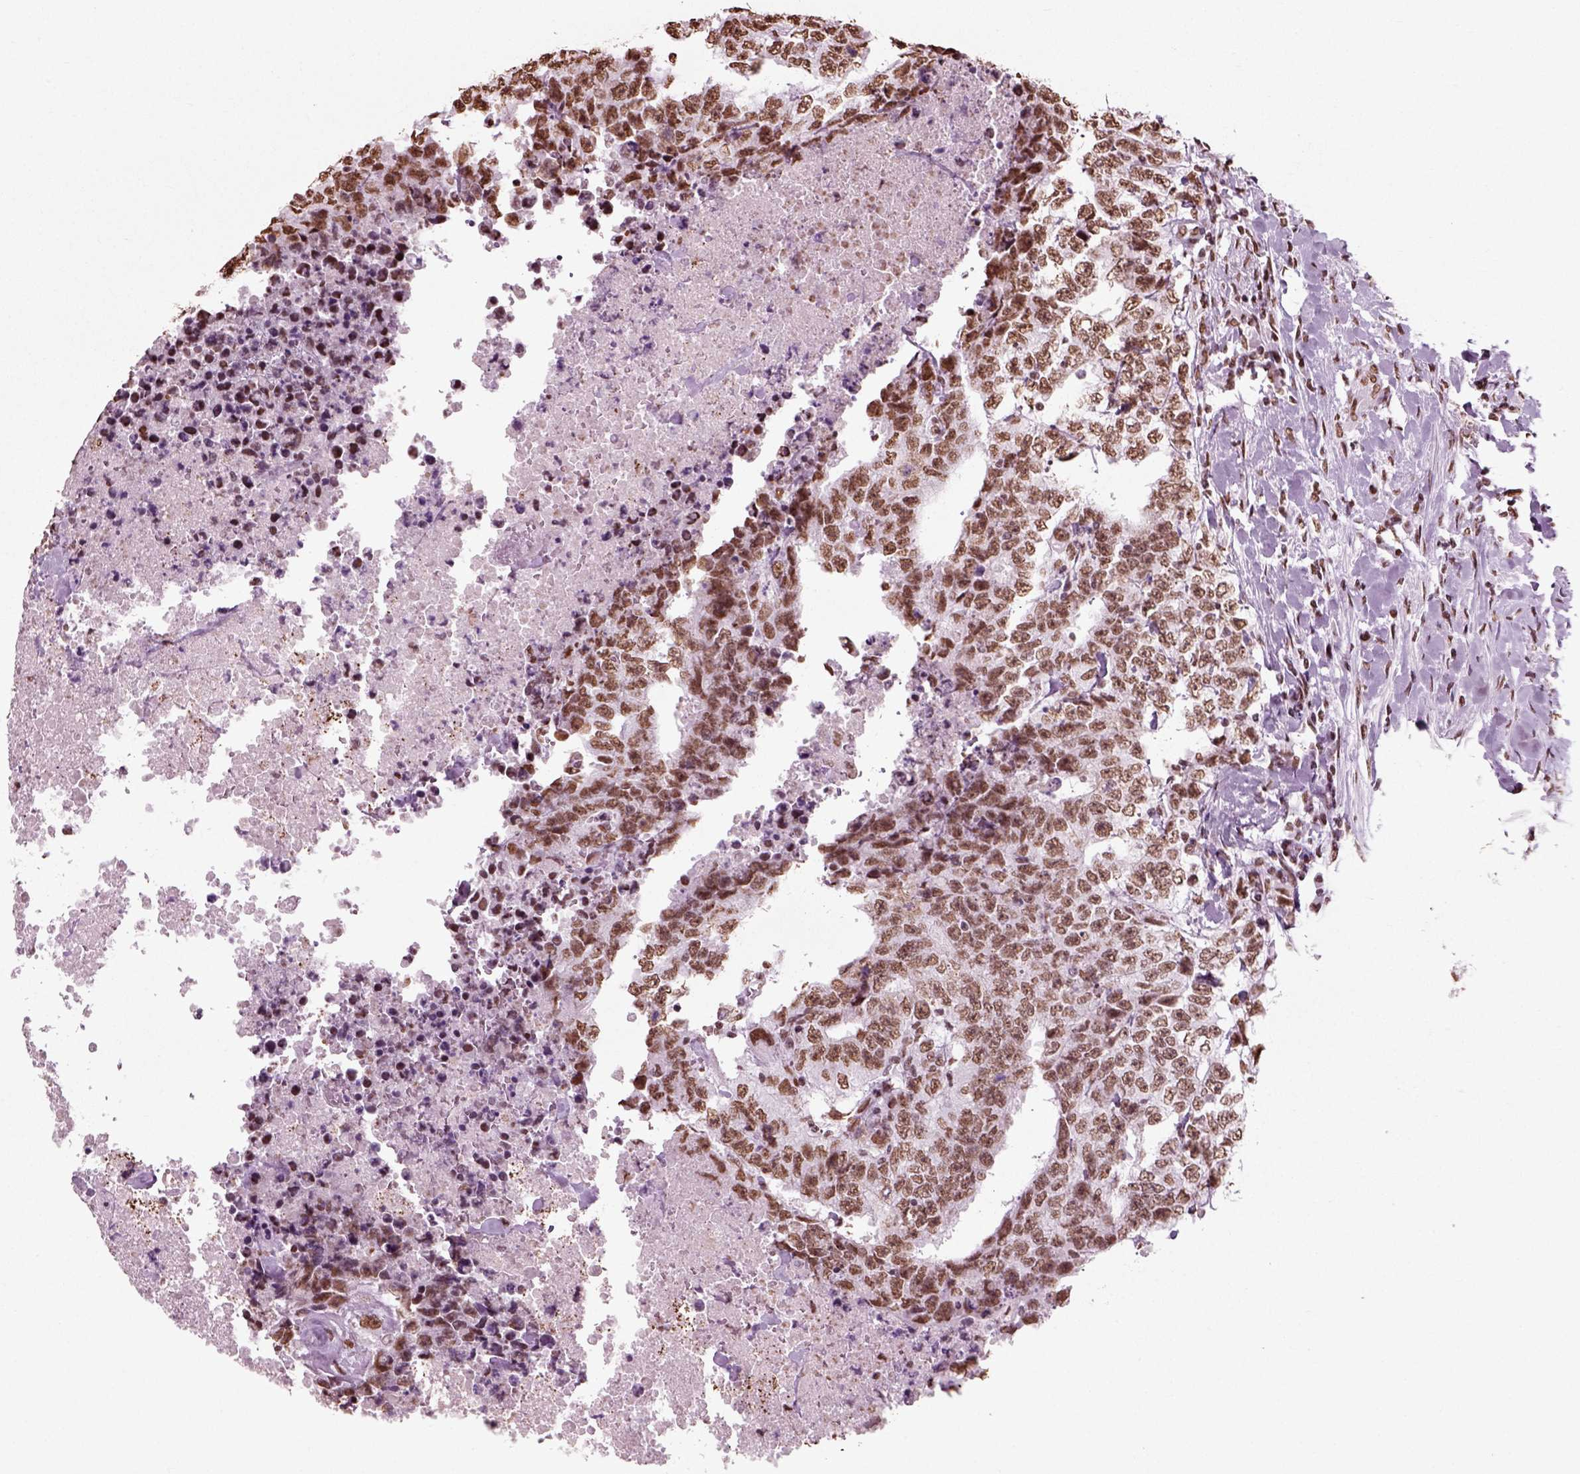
{"staining": {"intensity": "moderate", "quantity": ">75%", "location": "nuclear"}, "tissue": "testis cancer", "cell_type": "Tumor cells", "image_type": "cancer", "snomed": [{"axis": "morphology", "description": "Carcinoma, Embryonal, NOS"}, {"axis": "topography", "description": "Testis"}], "caption": "IHC (DAB) staining of testis embryonal carcinoma displays moderate nuclear protein positivity in approximately >75% of tumor cells.", "gene": "POLR1H", "patient": {"sex": "male", "age": 24}}